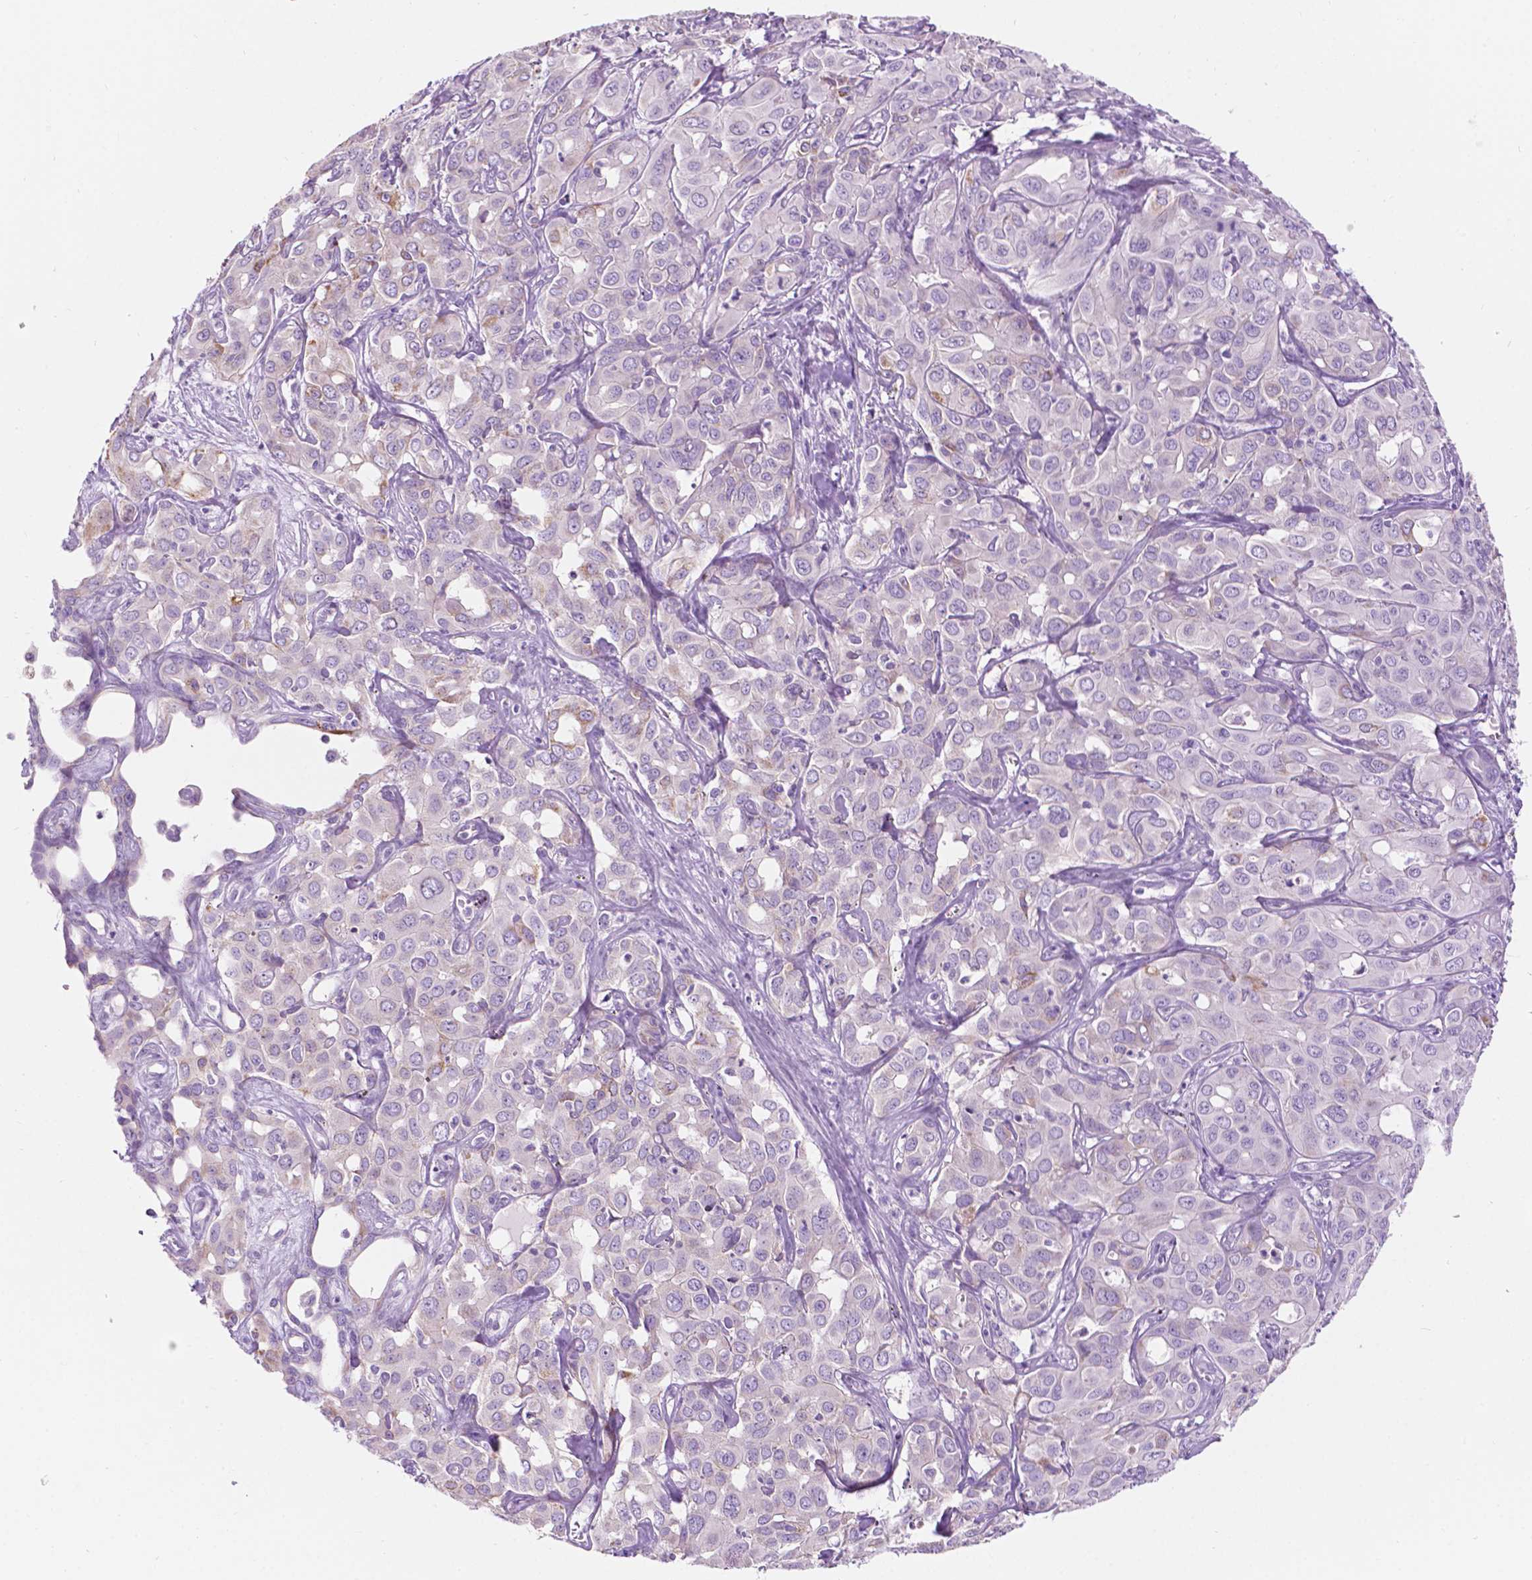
{"staining": {"intensity": "moderate", "quantity": "<25%", "location": "cytoplasmic/membranous"}, "tissue": "liver cancer", "cell_type": "Tumor cells", "image_type": "cancer", "snomed": [{"axis": "morphology", "description": "Cholangiocarcinoma"}, {"axis": "topography", "description": "Liver"}], "caption": "Immunohistochemical staining of human liver cholangiocarcinoma exhibits low levels of moderate cytoplasmic/membranous protein expression in about <25% of tumor cells.", "gene": "NOS1AP", "patient": {"sex": "female", "age": 60}}